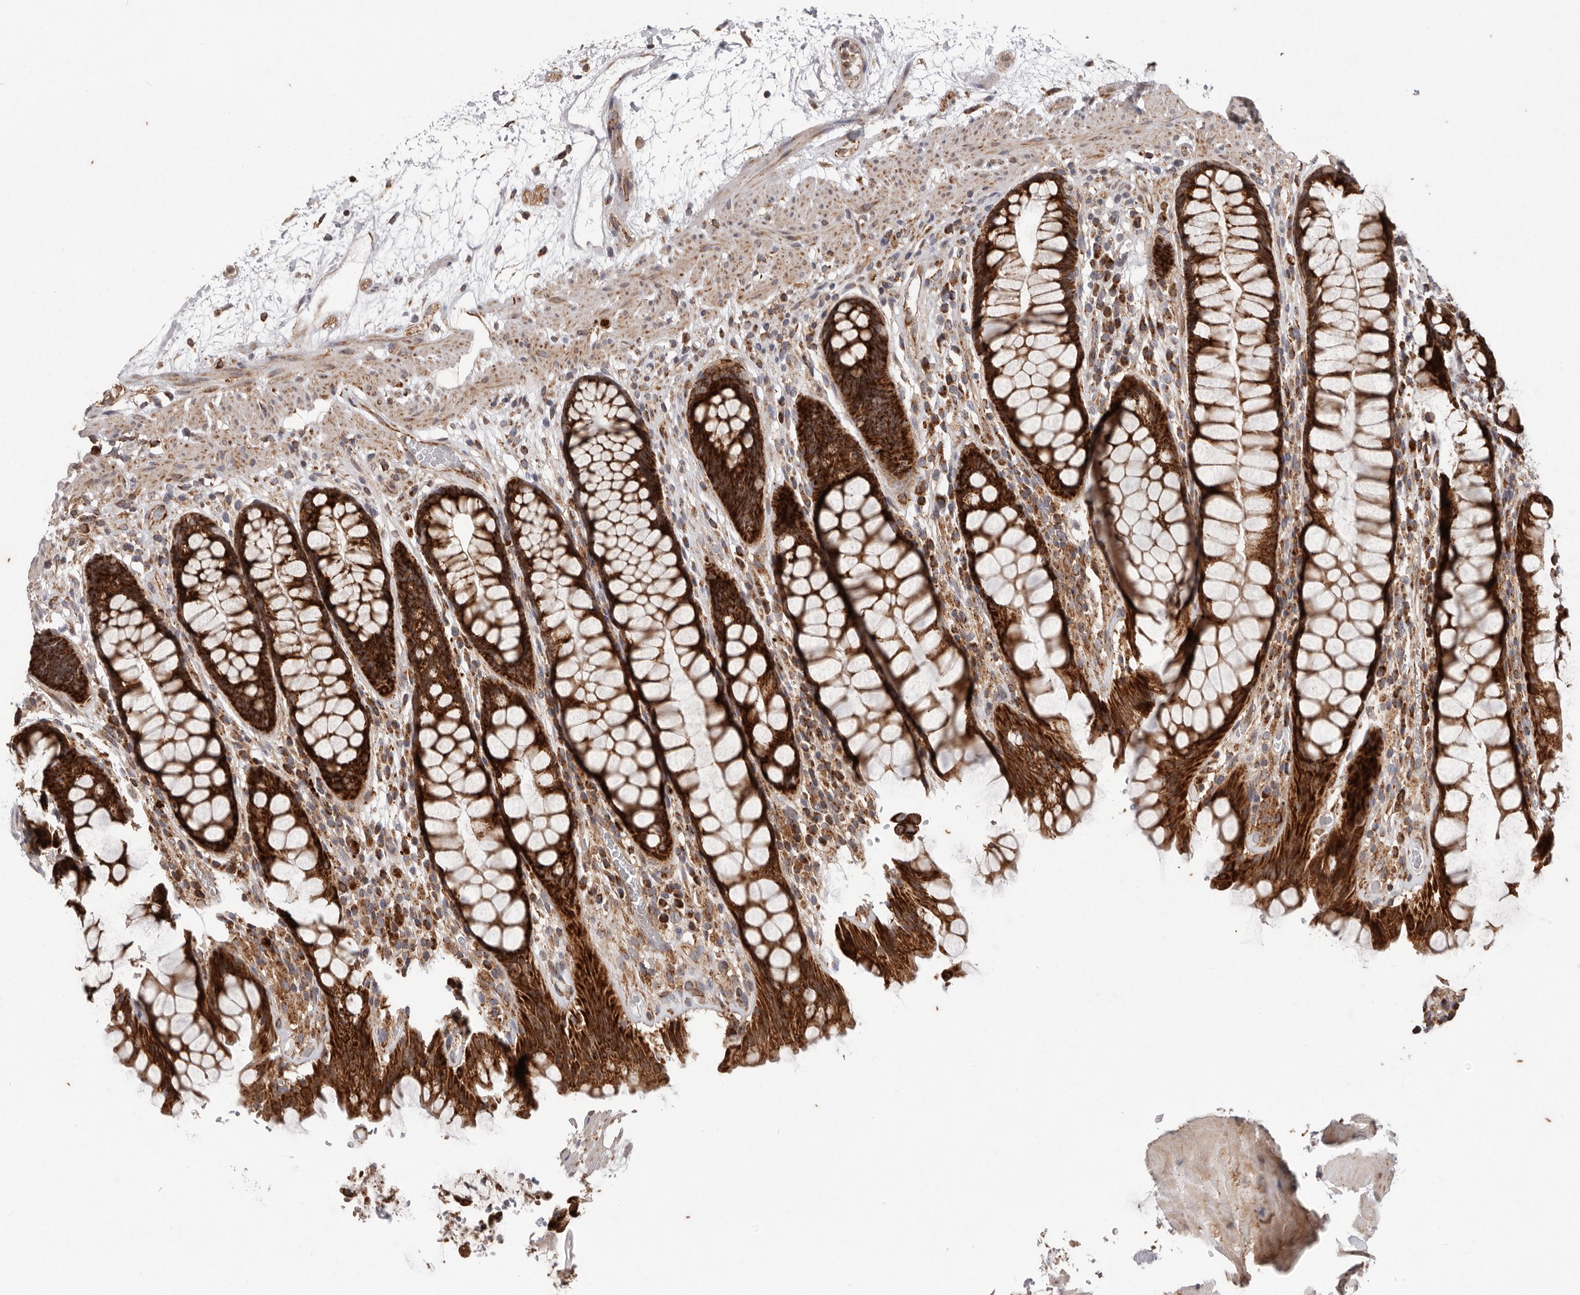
{"staining": {"intensity": "strong", "quantity": ">75%", "location": "cytoplasmic/membranous"}, "tissue": "rectum", "cell_type": "Glandular cells", "image_type": "normal", "snomed": [{"axis": "morphology", "description": "Normal tissue, NOS"}, {"axis": "topography", "description": "Rectum"}], "caption": "A high amount of strong cytoplasmic/membranous staining is present in approximately >75% of glandular cells in normal rectum.", "gene": "MRPS10", "patient": {"sex": "male", "age": 64}}